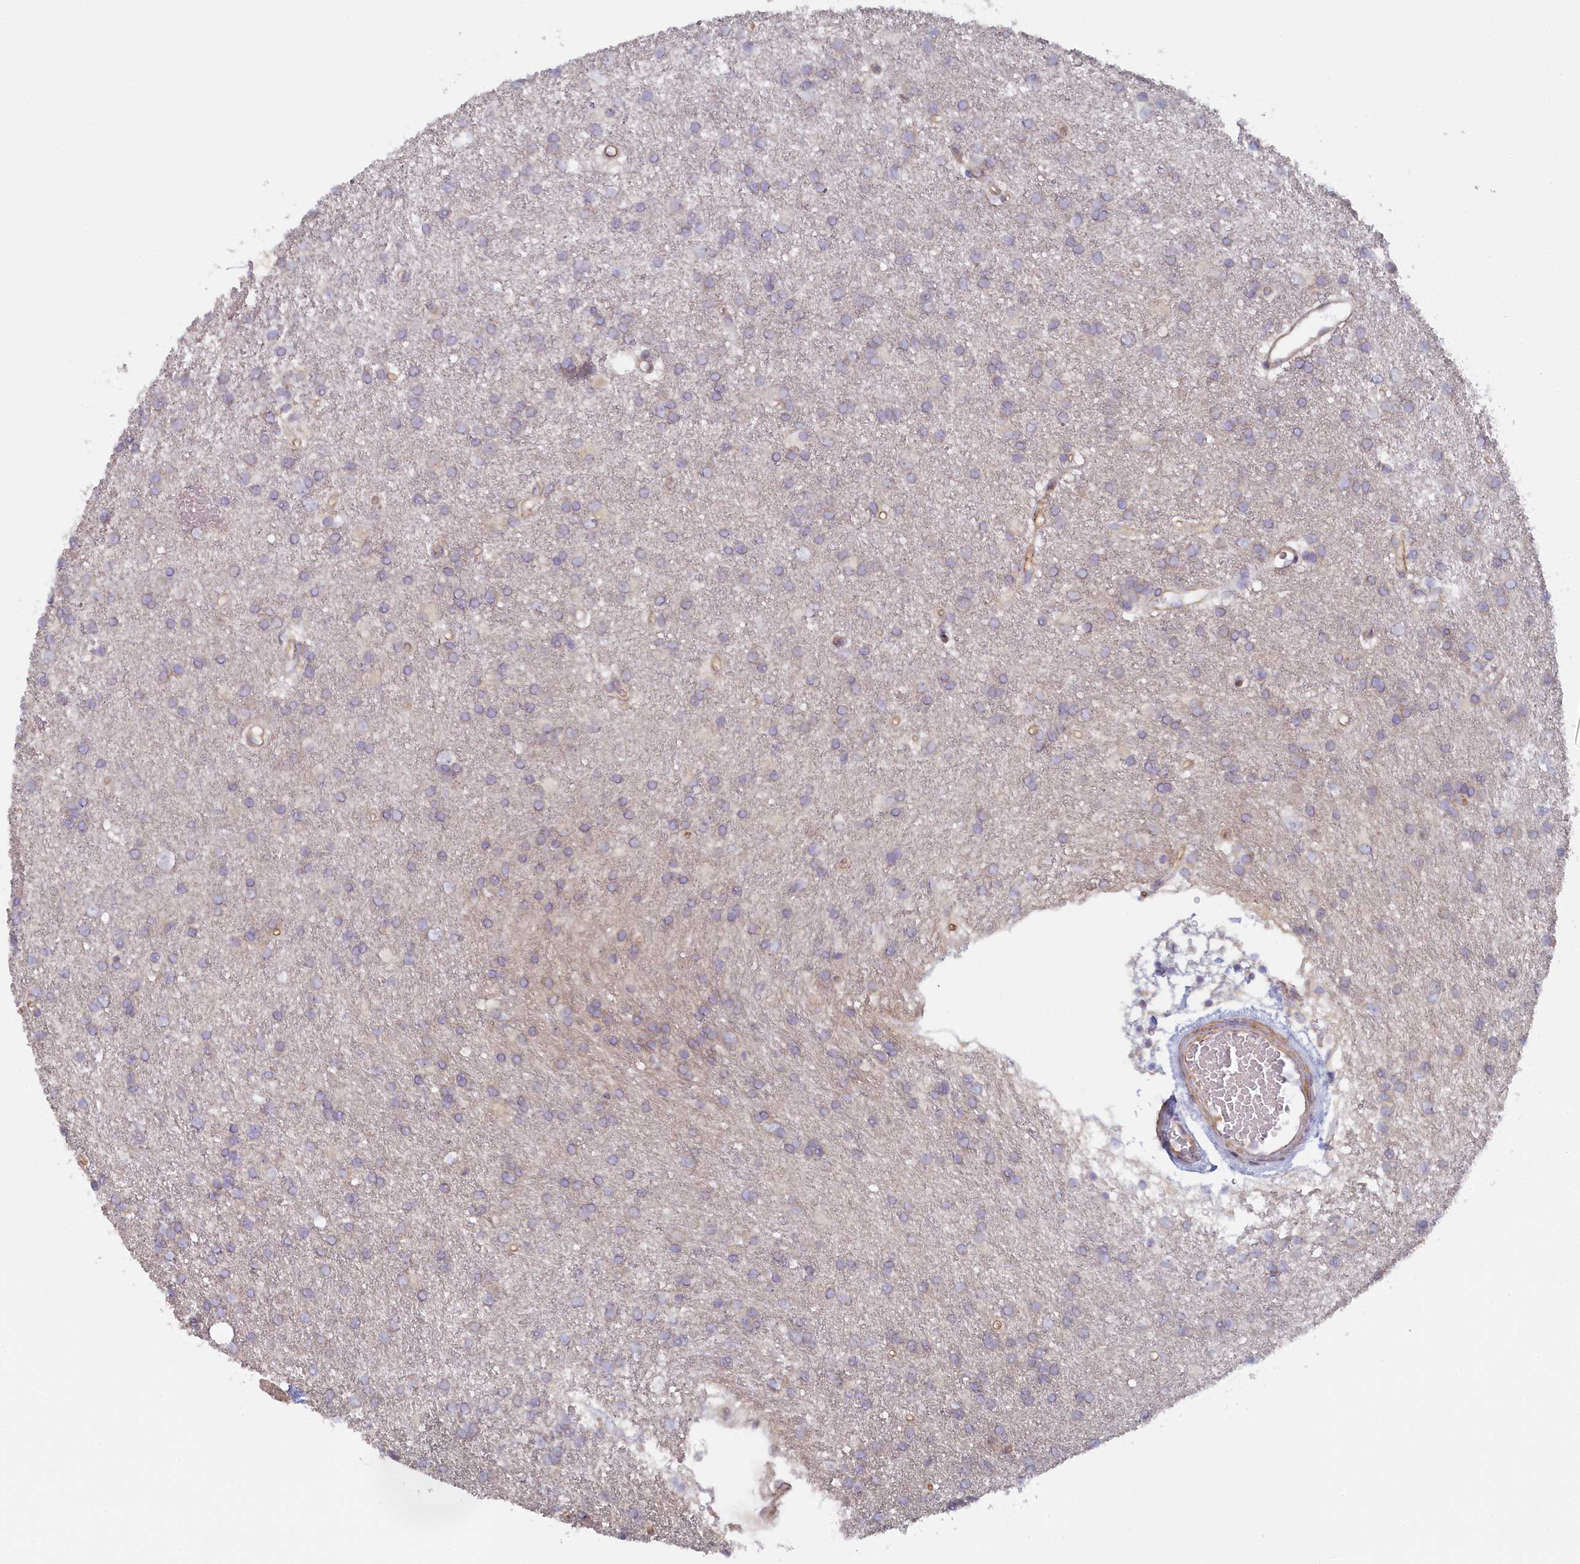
{"staining": {"intensity": "negative", "quantity": "none", "location": "none"}, "tissue": "glioma", "cell_type": "Tumor cells", "image_type": "cancer", "snomed": [{"axis": "morphology", "description": "Glioma, malignant, High grade"}, {"axis": "topography", "description": "Brain"}], "caption": "Immunohistochemical staining of human glioma demonstrates no significant staining in tumor cells. The staining is performed using DAB (3,3'-diaminobenzidine) brown chromogen with nuclei counter-stained in using hematoxylin.", "gene": "INTS4", "patient": {"sex": "male", "age": 77}}